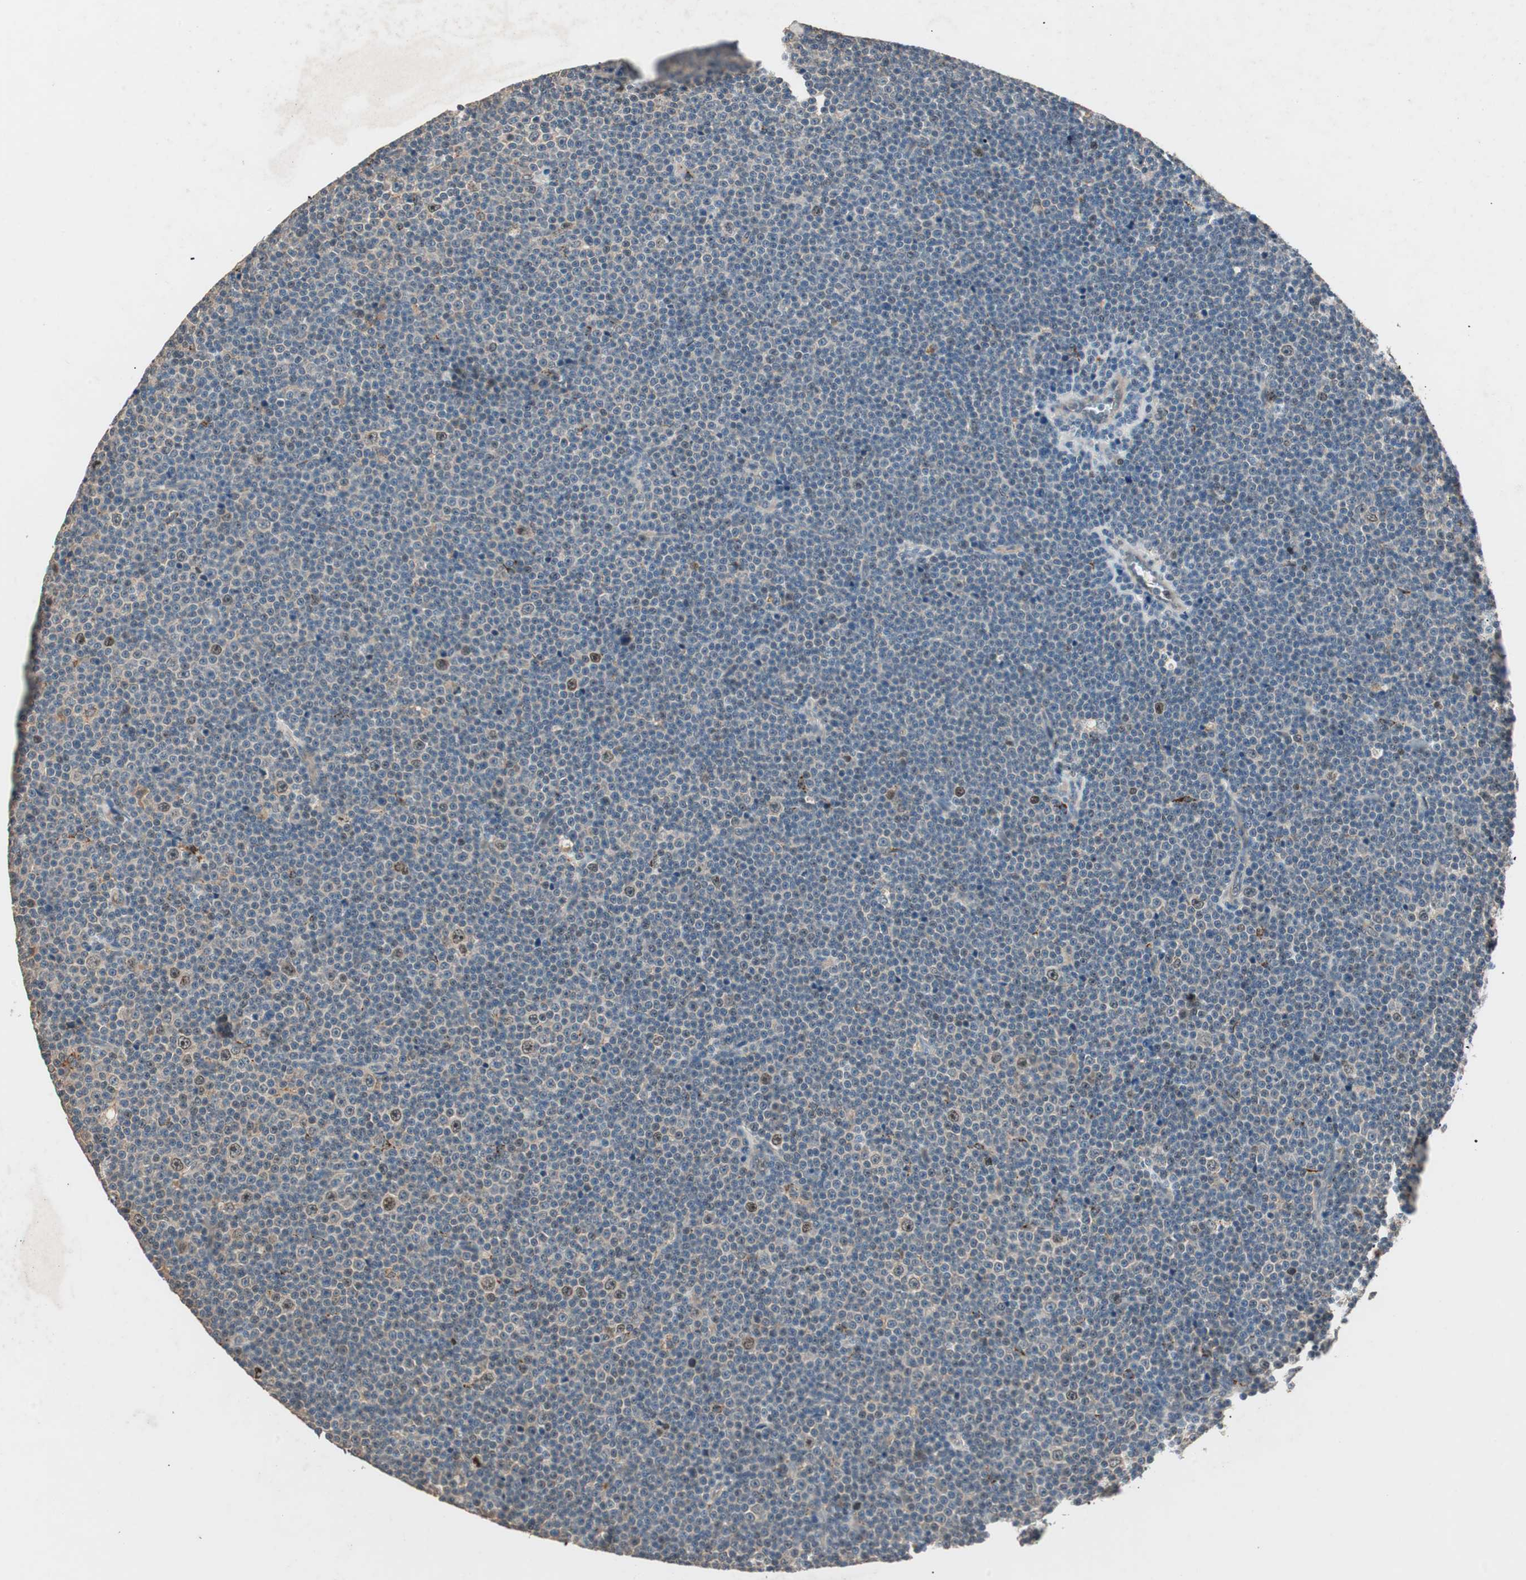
{"staining": {"intensity": "moderate", "quantity": "<25%", "location": "cytoplasmic/membranous"}, "tissue": "lymphoma", "cell_type": "Tumor cells", "image_type": "cancer", "snomed": [{"axis": "morphology", "description": "Malignant lymphoma, non-Hodgkin's type, Low grade"}, {"axis": "topography", "description": "Lymph node"}], "caption": "About <25% of tumor cells in lymphoma exhibit moderate cytoplasmic/membranous protein positivity as visualized by brown immunohistochemical staining.", "gene": "NFRKB", "patient": {"sex": "female", "age": 67}}